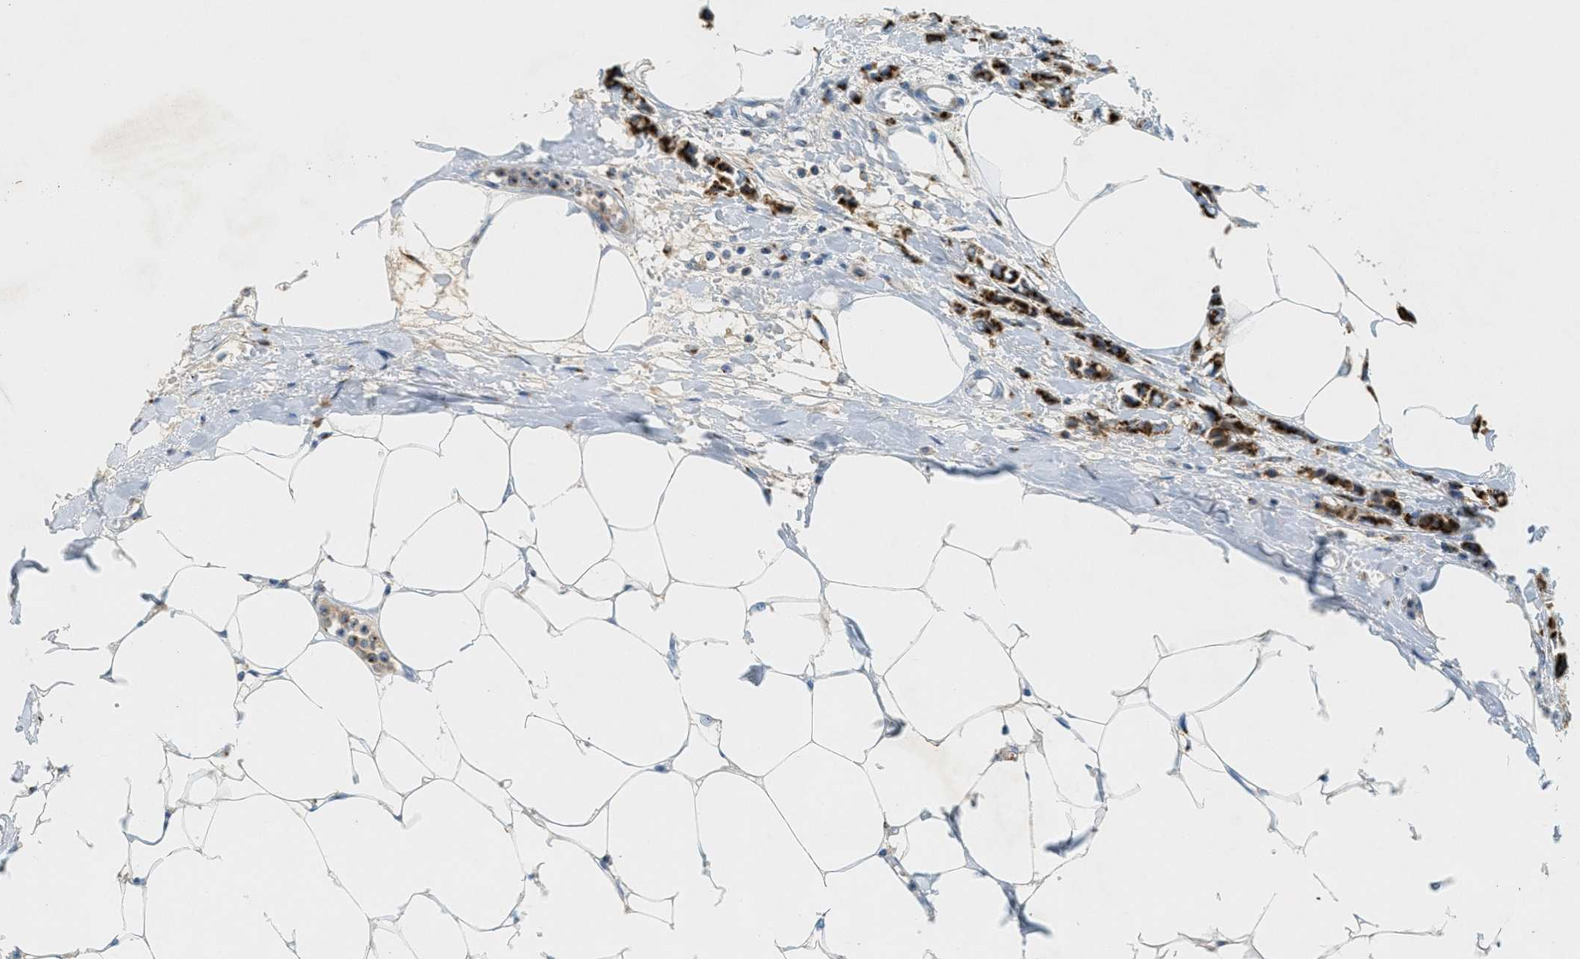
{"staining": {"intensity": "strong", "quantity": ">75%", "location": "cytoplasmic/membranous"}, "tissue": "breast cancer", "cell_type": "Tumor cells", "image_type": "cancer", "snomed": [{"axis": "morphology", "description": "Lobular carcinoma"}, {"axis": "topography", "description": "Breast"}], "caption": "Human breast cancer (lobular carcinoma) stained with a brown dye reveals strong cytoplasmic/membranous positive expression in approximately >75% of tumor cells.", "gene": "ENTPD4", "patient": {"sex": "female", "age": 51}}